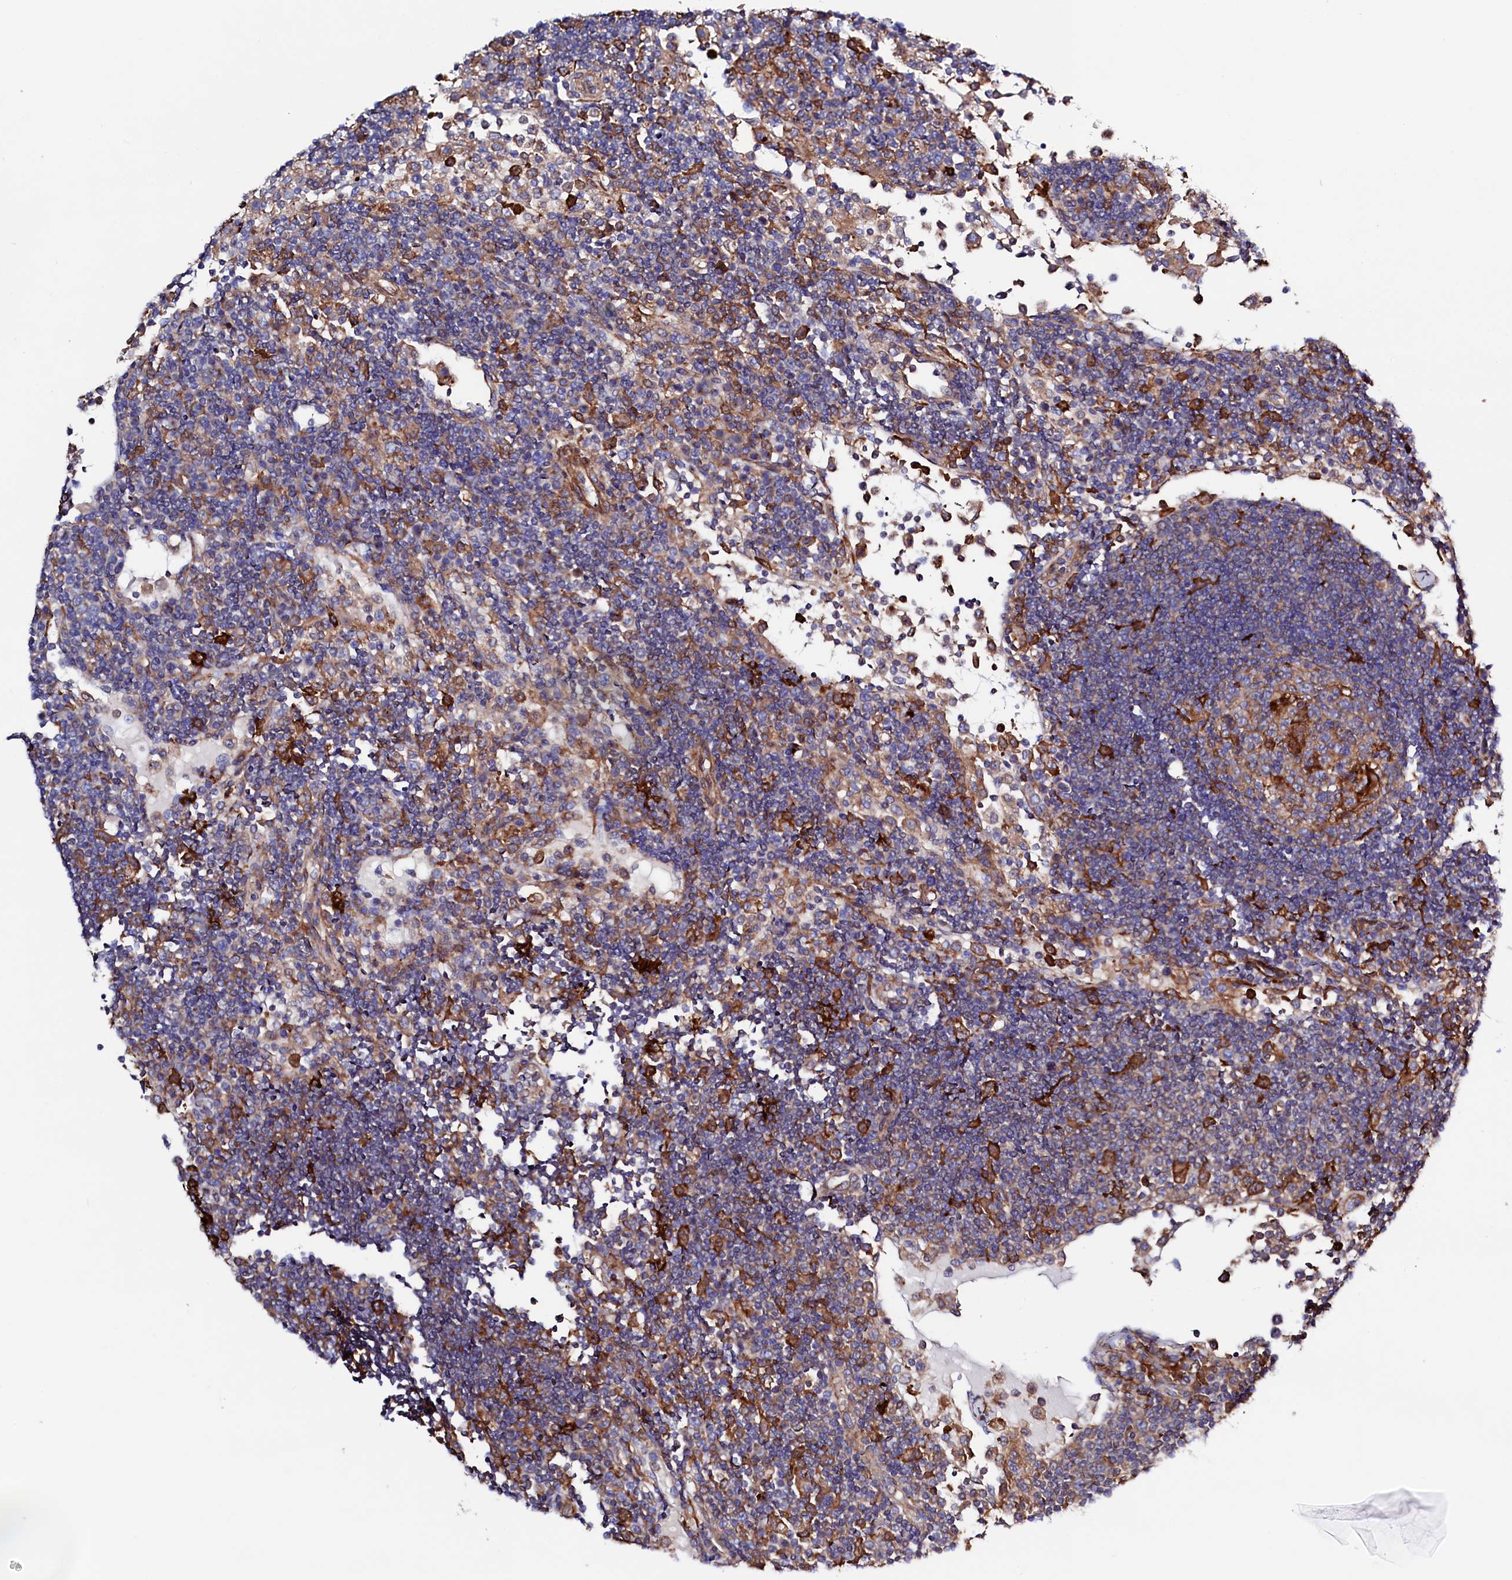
{"staining": {"intensity": "moderate", "quantity": "<25%", "location": "cytoplasmic/membranous"}, "tissue": "lymph node", "cell_type": "Germinal center cells", "image_type": "normal", "snomed": [{"axis": "morphology", "description": "Normal tissue, NOS"}, {"axis": "topography", "description": "Lymph node"}], "caption": "A high-resolution histopathology image shows immunohistochemistry staining of unremarkable lymph node, which shows moderate cytoplasmic/membranous expression in approximately <25% of germinal center cells. Immunohistochemistry (ihc) stains the protein of interest in brown and the nuclei are stained blue.", "gene": "STAMBPL1", "patient": {"sex": "female", "age": 53}}